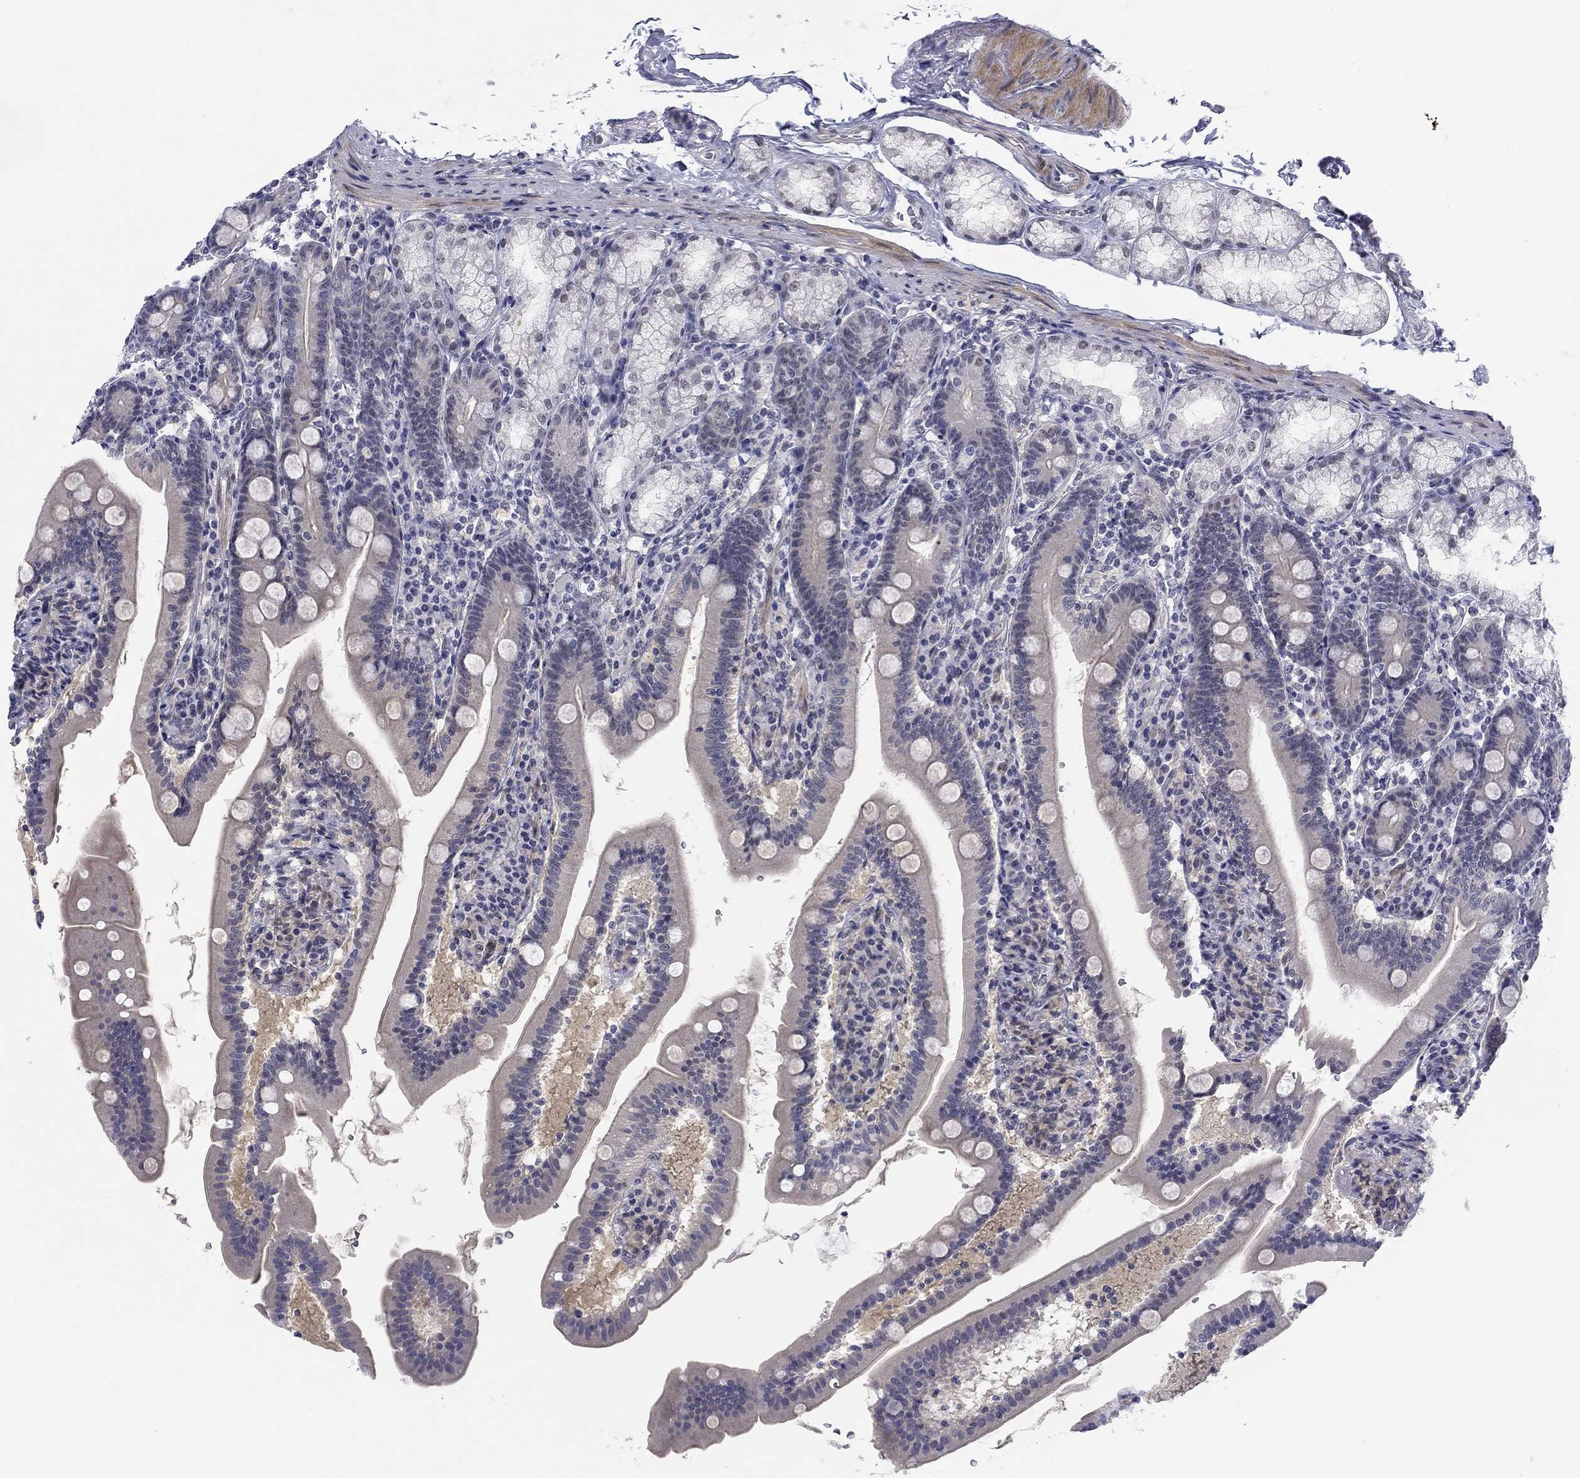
{"staining": {"intensity": "weak", "quantity": "<25%", "location": "cytoplasmic/membranous"}, "tissue": "duodenum", "cell_type": "Glandular cells", "image_type": "normal", "snomed": [{"axis": "morphology", "description": "Normal tissue, NOS"}, {"axis": "topography", "description": "Duodenum"}], "caption": "Histopathology image shows no significant protein positivity in glandular cells of unremarkable duodenum.", "gene": "TIGD4", "patient": {"sex": "female", "age": 67}}